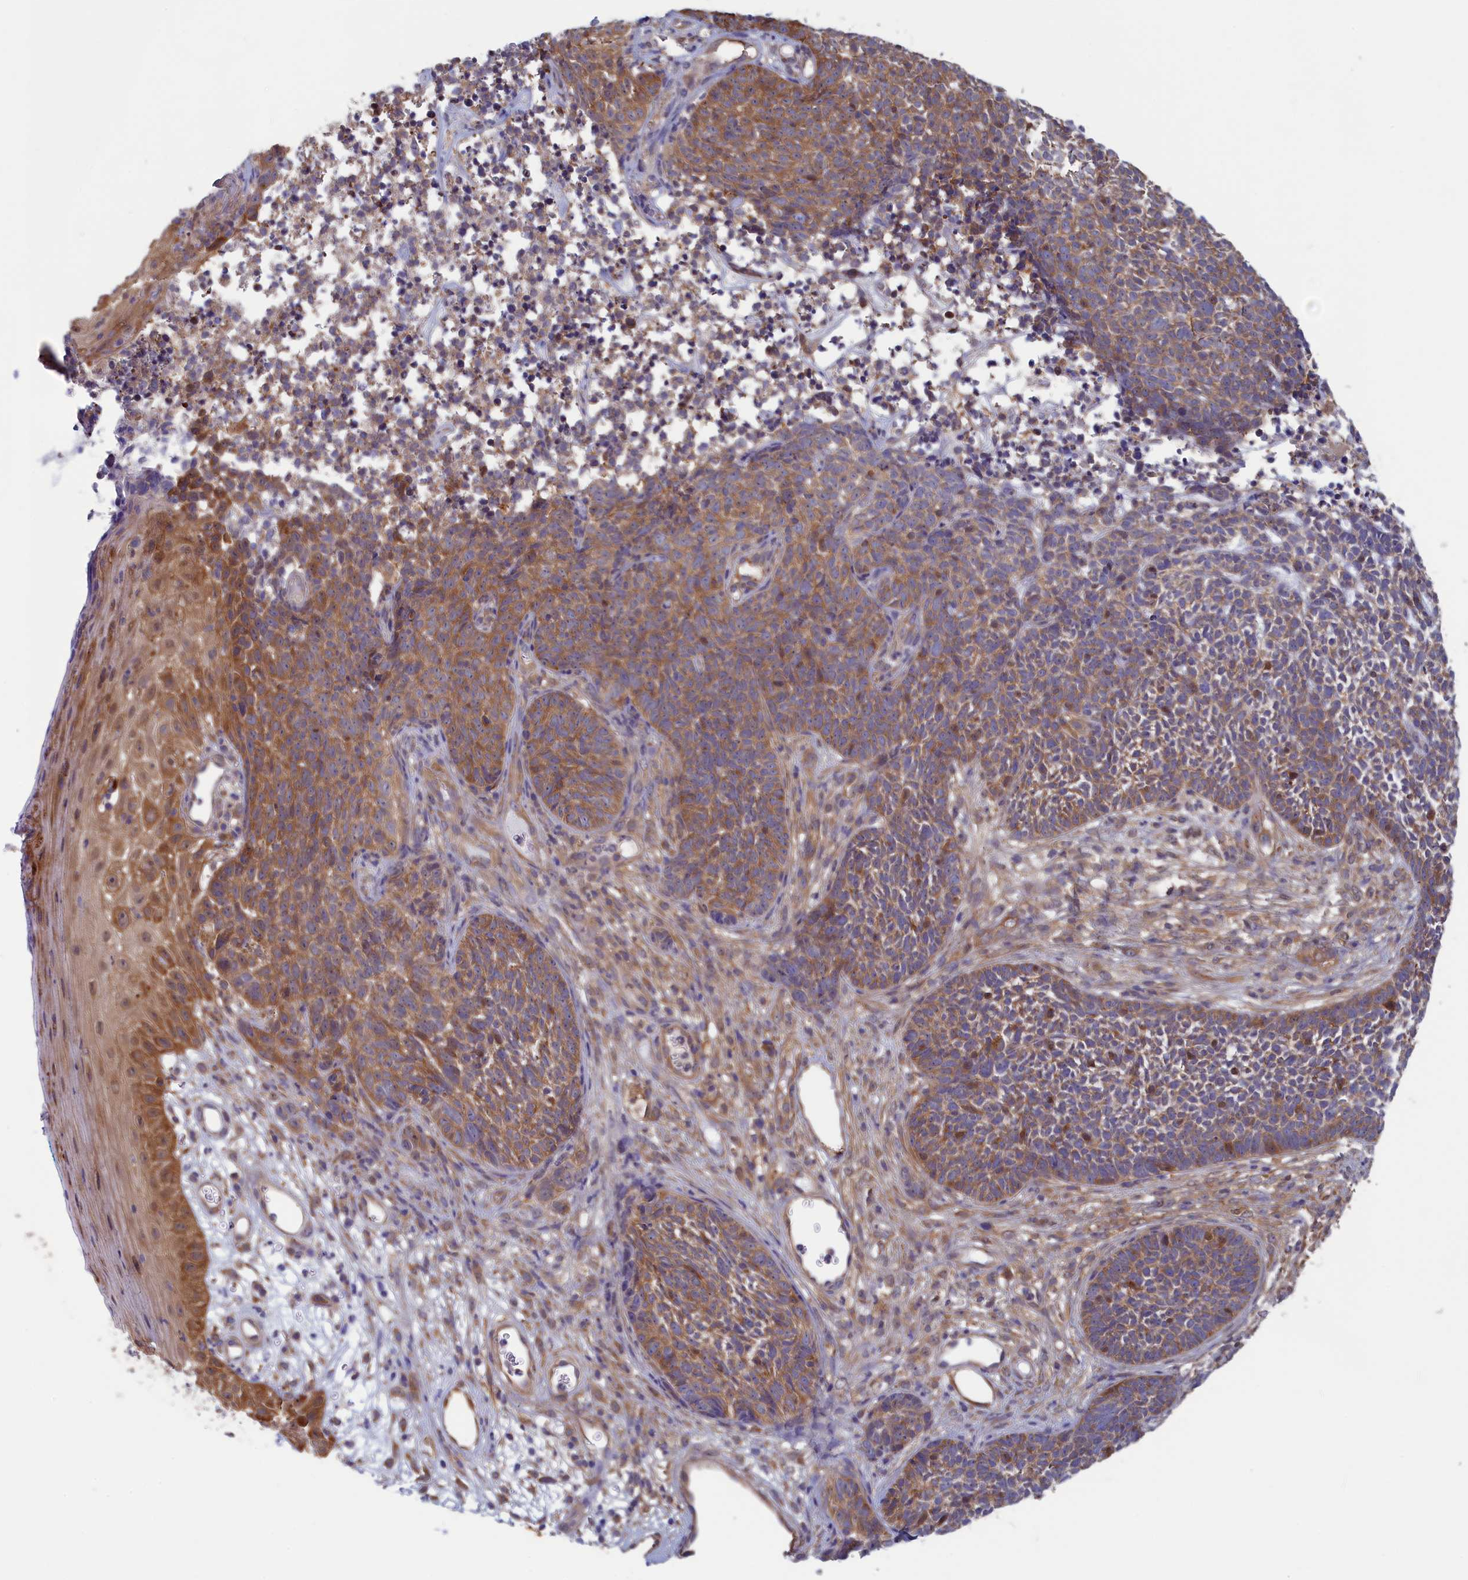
{"staining": {"intensity": "moderate", "quantity": ">75%", "location": "cytoplasmic/membranous"}, "tissue": "skin cancer", "cell_type": "Tumor cells", "image_type": "cancer", "snomed": [{"axis": "morphology", "description": "Basal cell carcinoma"}, {"axis": "topography", "description": "Skin"}], "caption": "A brown stain shows moderate cytoplasmic/membranous expression of a protein in skin cancer (basal cell carcinoma) tumor cells. (DAB (3,3'-diaminobenzidine) = brown stain, brightfield microscopy at high magnification).", "gene": "SYNDIG1L", "patient": {"sex": "female", "age": 84}}